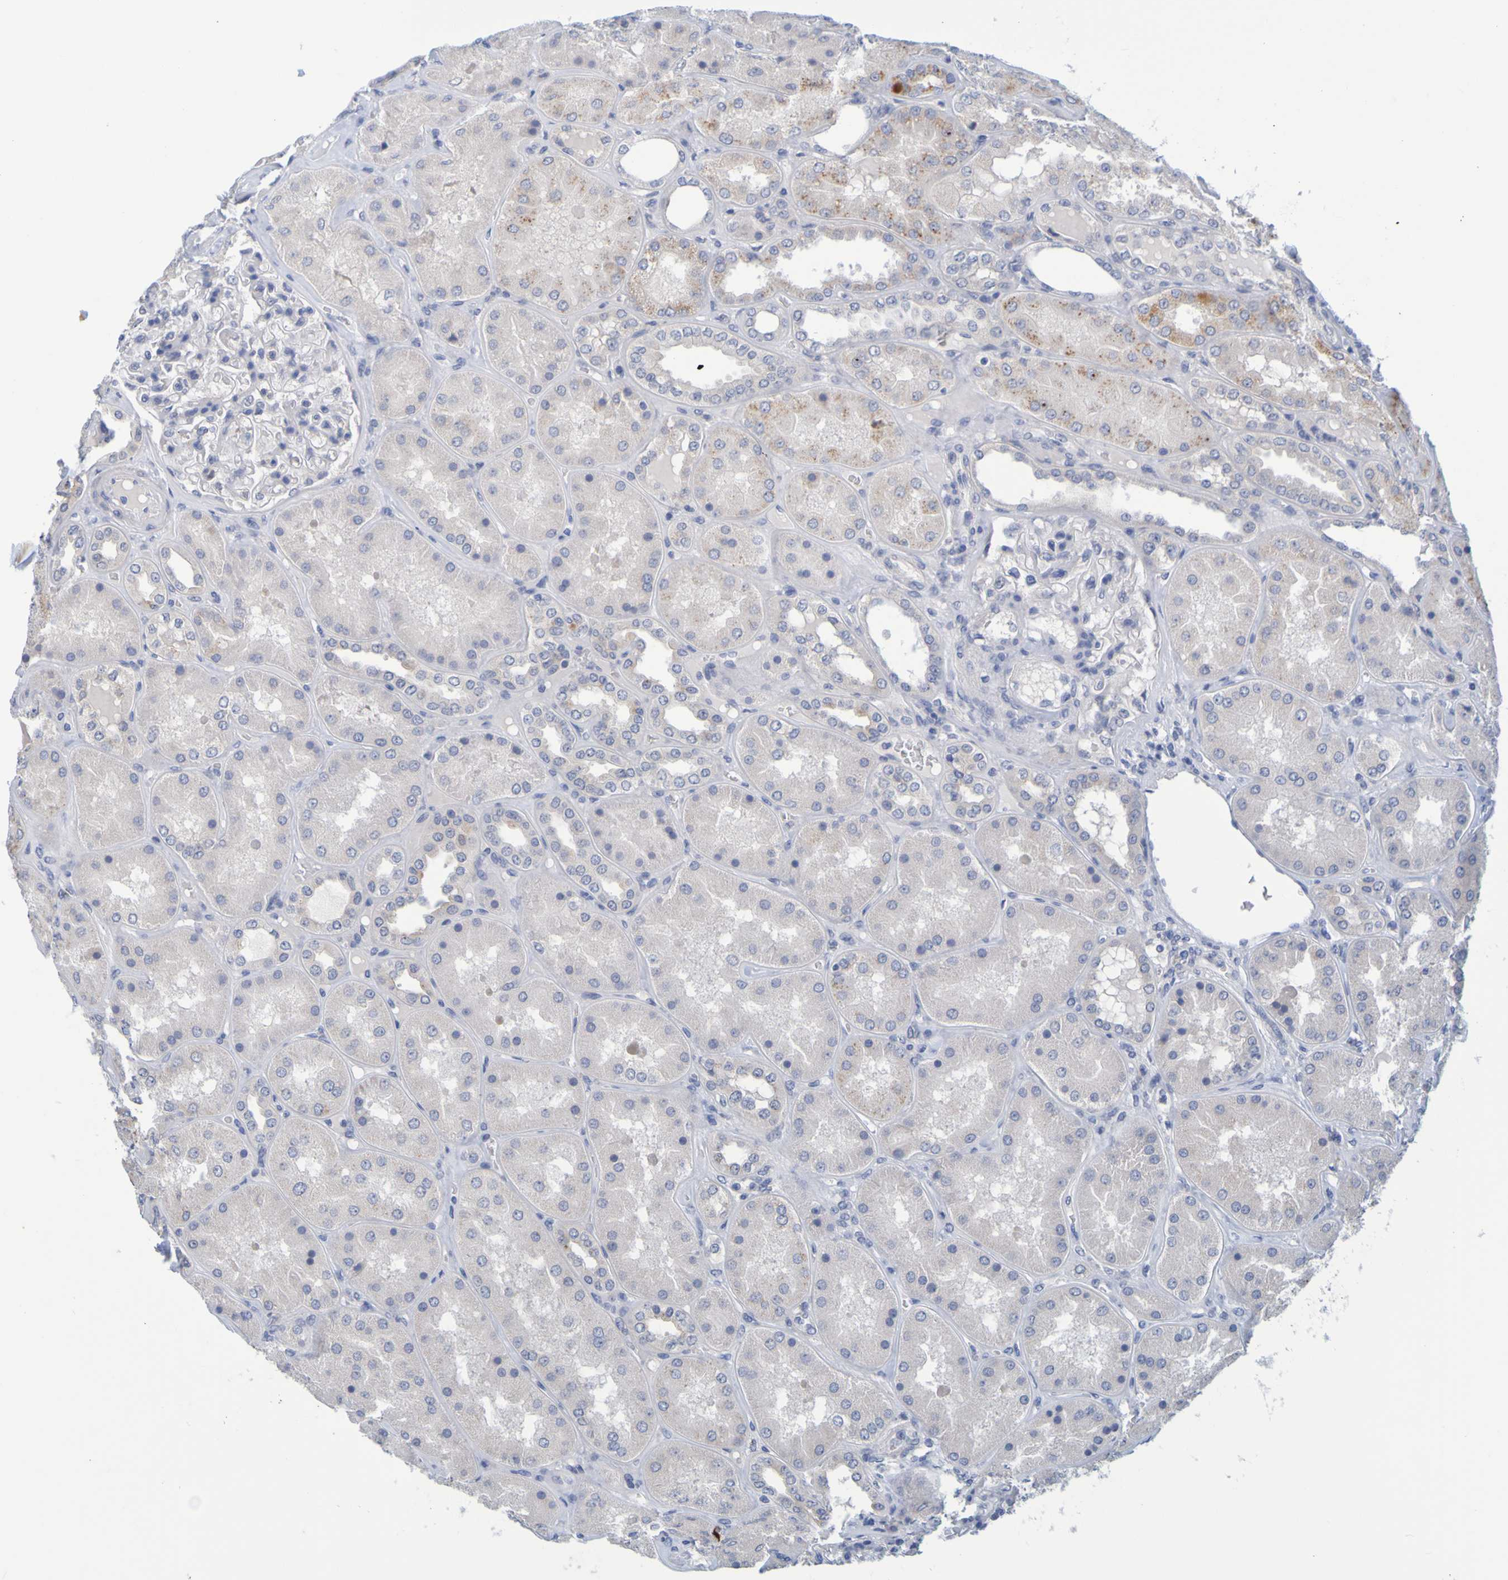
{"staining": {"intensity": "negative", "quantity": "none", "location": "none"}, "tissue": "kidney", "cell_type": "Cells in glomeruli", "image_type": "normal", "snomed": [{"axis": "morphology", "description": "Normal tissue, NOS"}, {"axis": "topography", "description": "Kidney"}], "caption": "Immunohistochemistry (IHC) of normal human kidney shows no positivity in cells in glomeruli.", "gene": "ENDOU", "patient": {"sex": "female", "age": 56}}